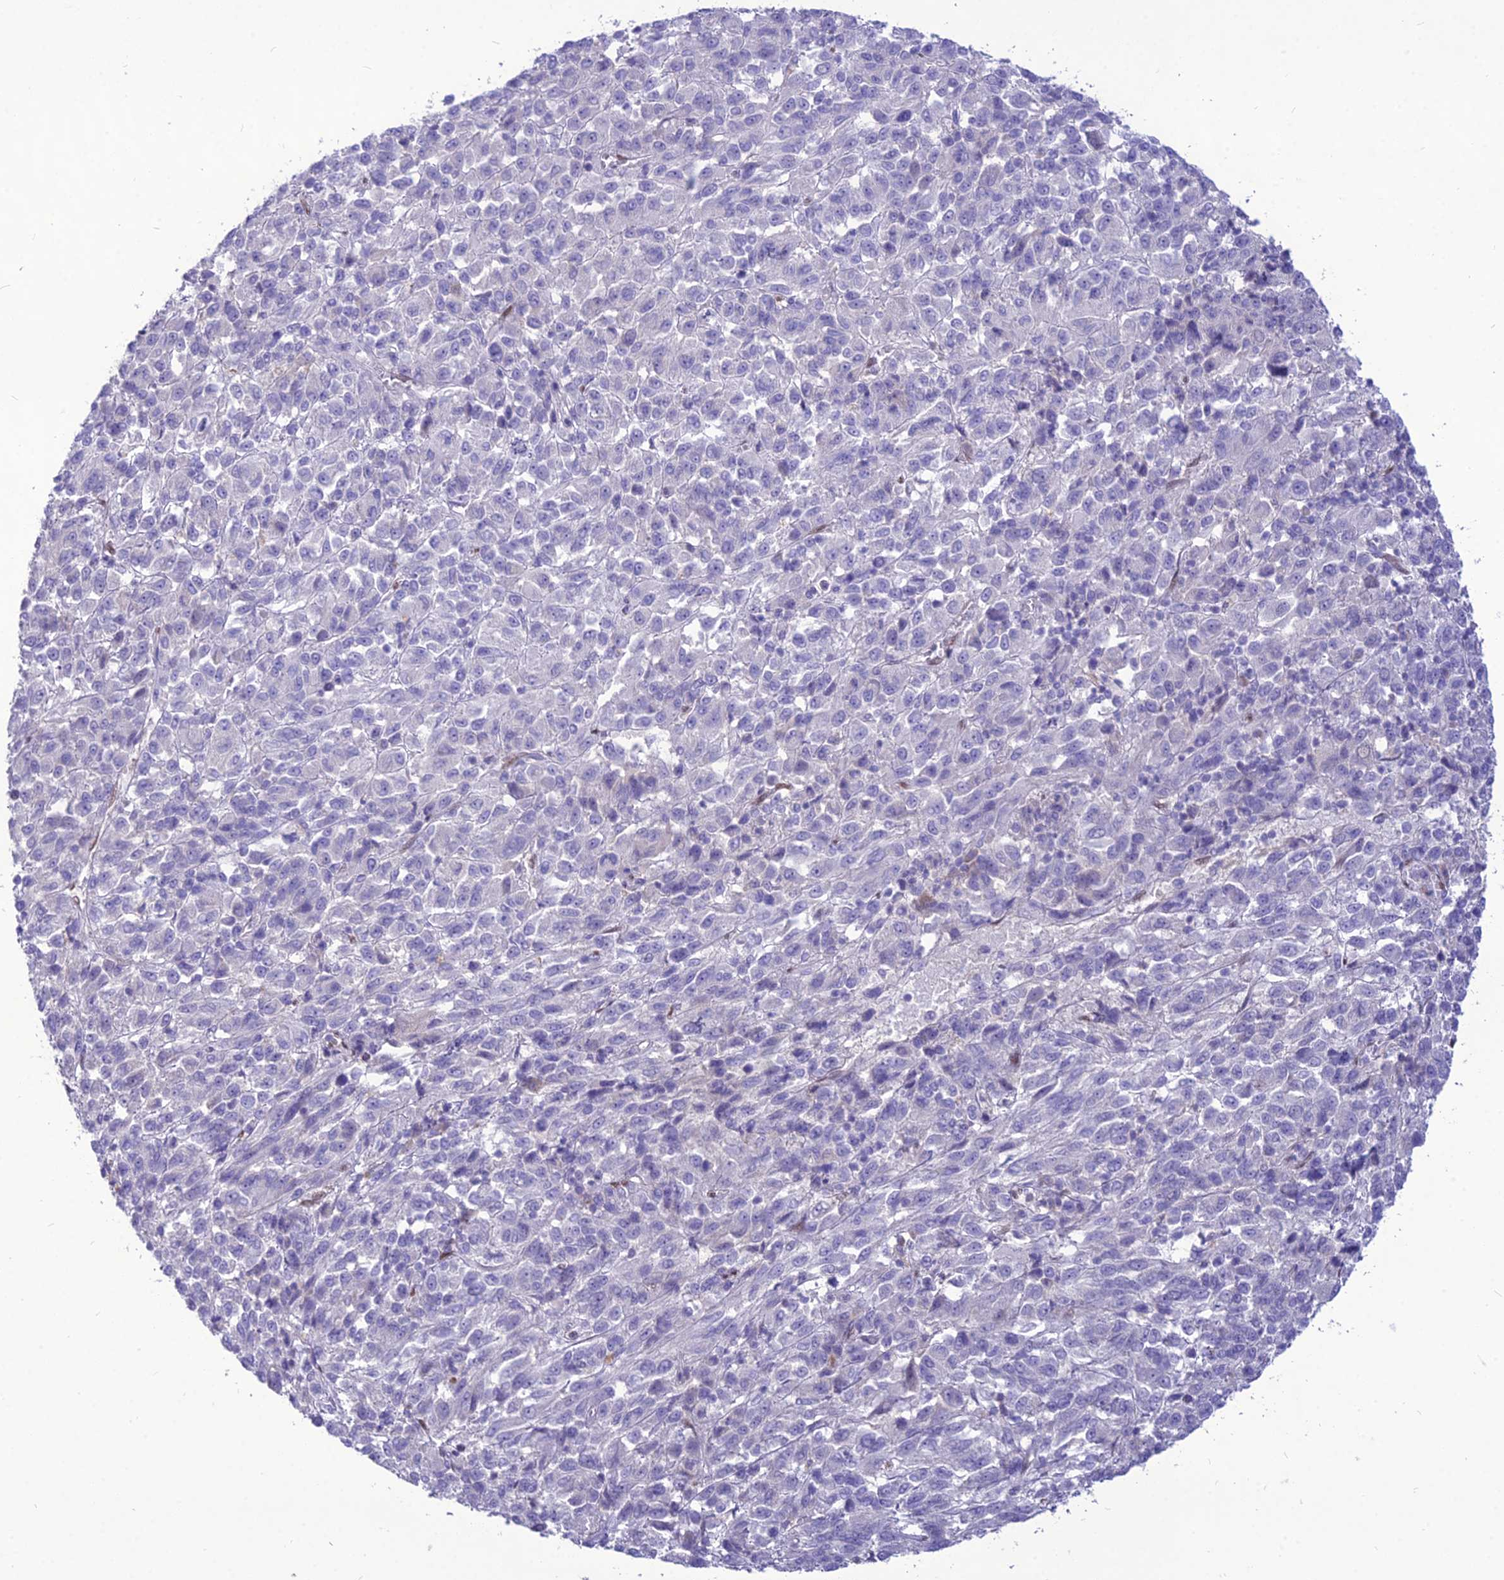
{"staining": {"intensity": "negative", "quantity": "none", "location": "none"}, "tissue": "melanoma", "cell_type": "Tumor cells", "image_type": "cancer", "snomed": [{"axis": "morphology", "description": "Malignant melanoma, Metastatic site"}, {"axis": "topography", "description": "Lung"}], "caption": "Tumor cells are negative for protein expression in human malignant melanoma (metastatic site).", "gene": "NOVA2", "patient": {"sex": "male", "age": 64}}